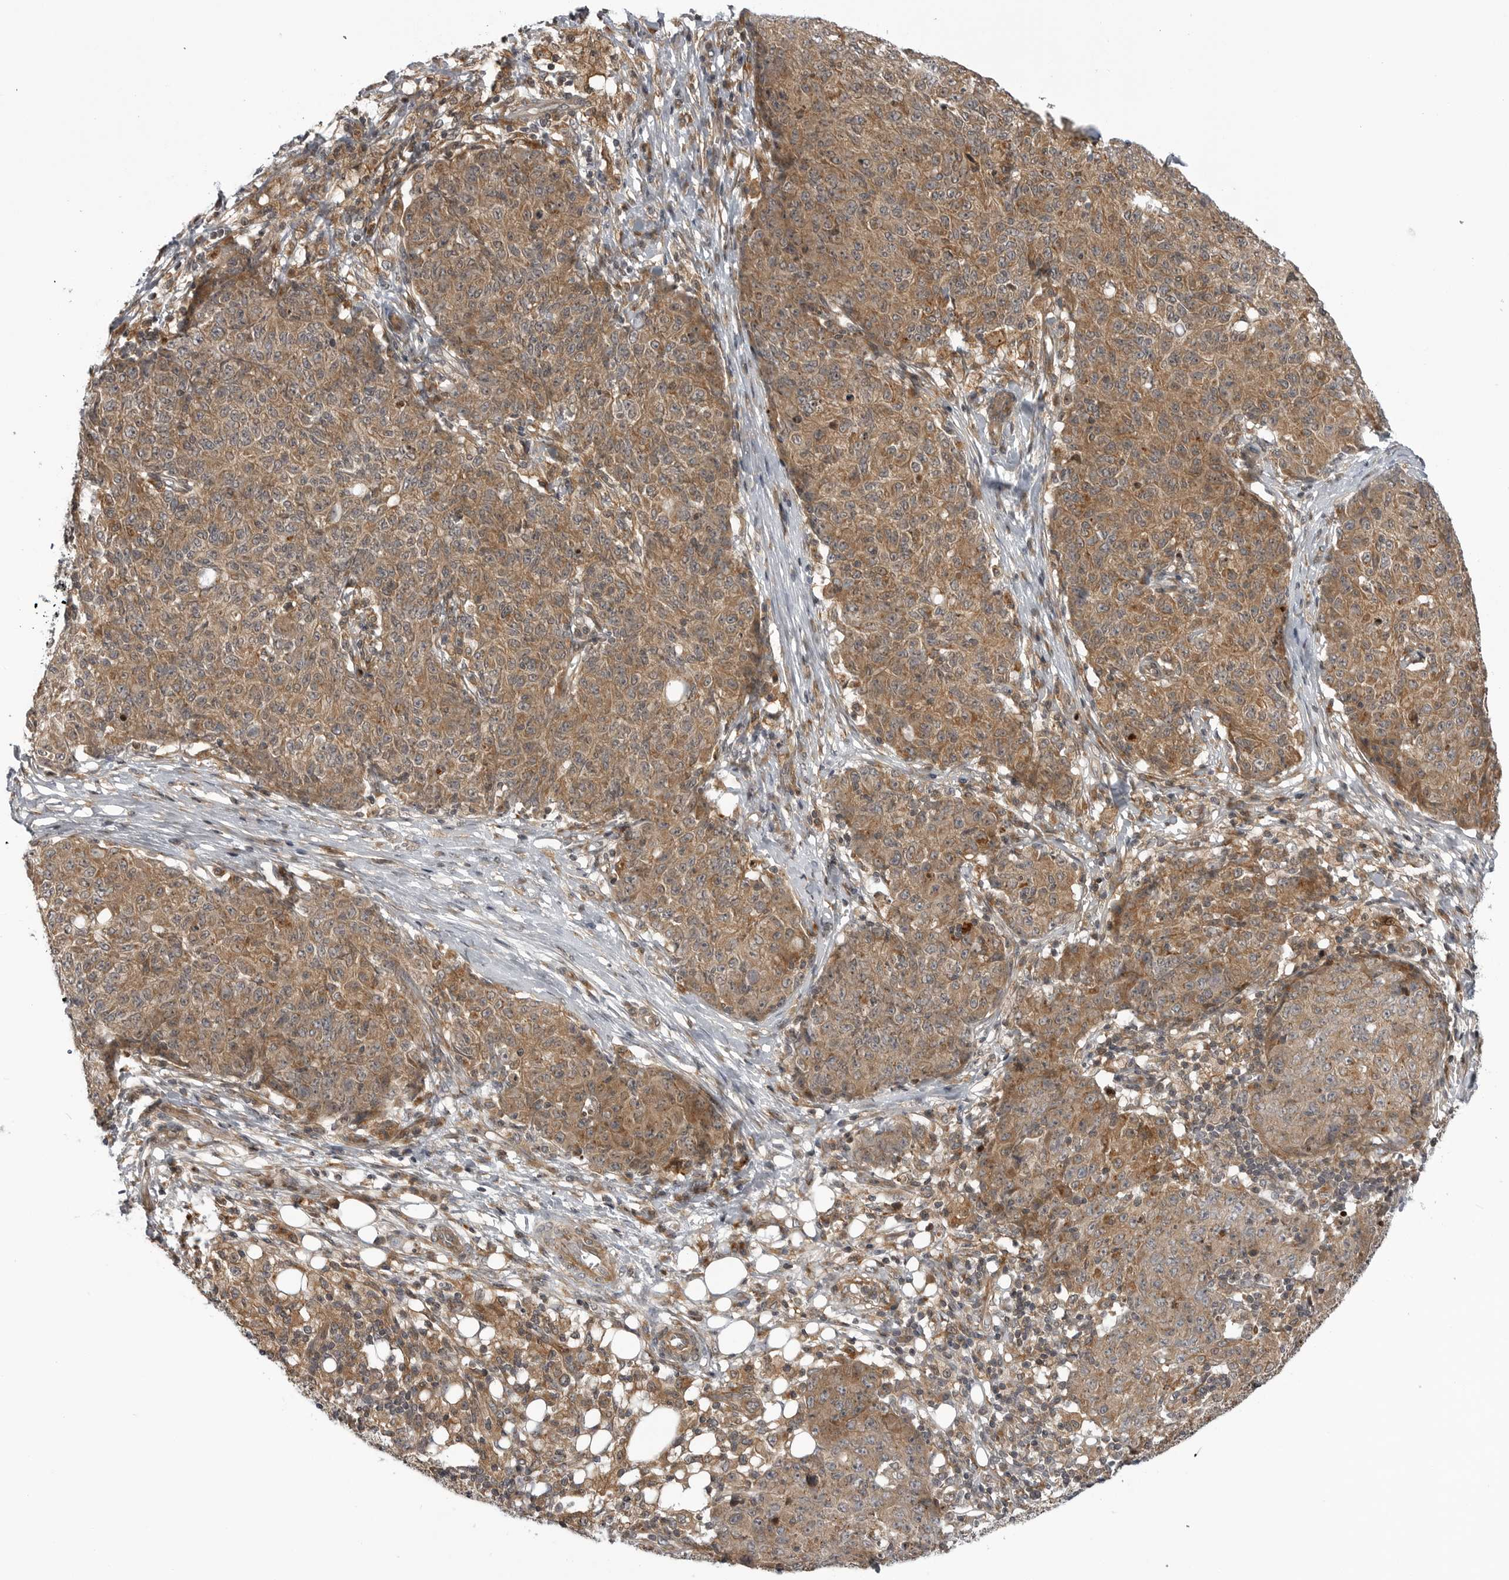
{"staining": {"intensity": "moderate", "quantity": ">75%", "location": "cytoplasmic/membranous"}, "tissue": "ovarian cancer", "cell_type": "Tumor cells", "image_type": "cancer", "snomed": [{"axis": "morphology", "description": "Carcinoma, endometroid"}, {"axis": "topography", "description": "Ovary"}], "caption": "High-power microscopy captured an IHC micrograph of ovarian endometroid carcinoma, revealing moderate cytoplasmic/membranous positivity in approximately >75% of tumor cells. The protein of interest is shown in brown color, while the nuclei are stained blue.", "gene": "LRRC45", "patient": {"sex": "female", "age": 42}}